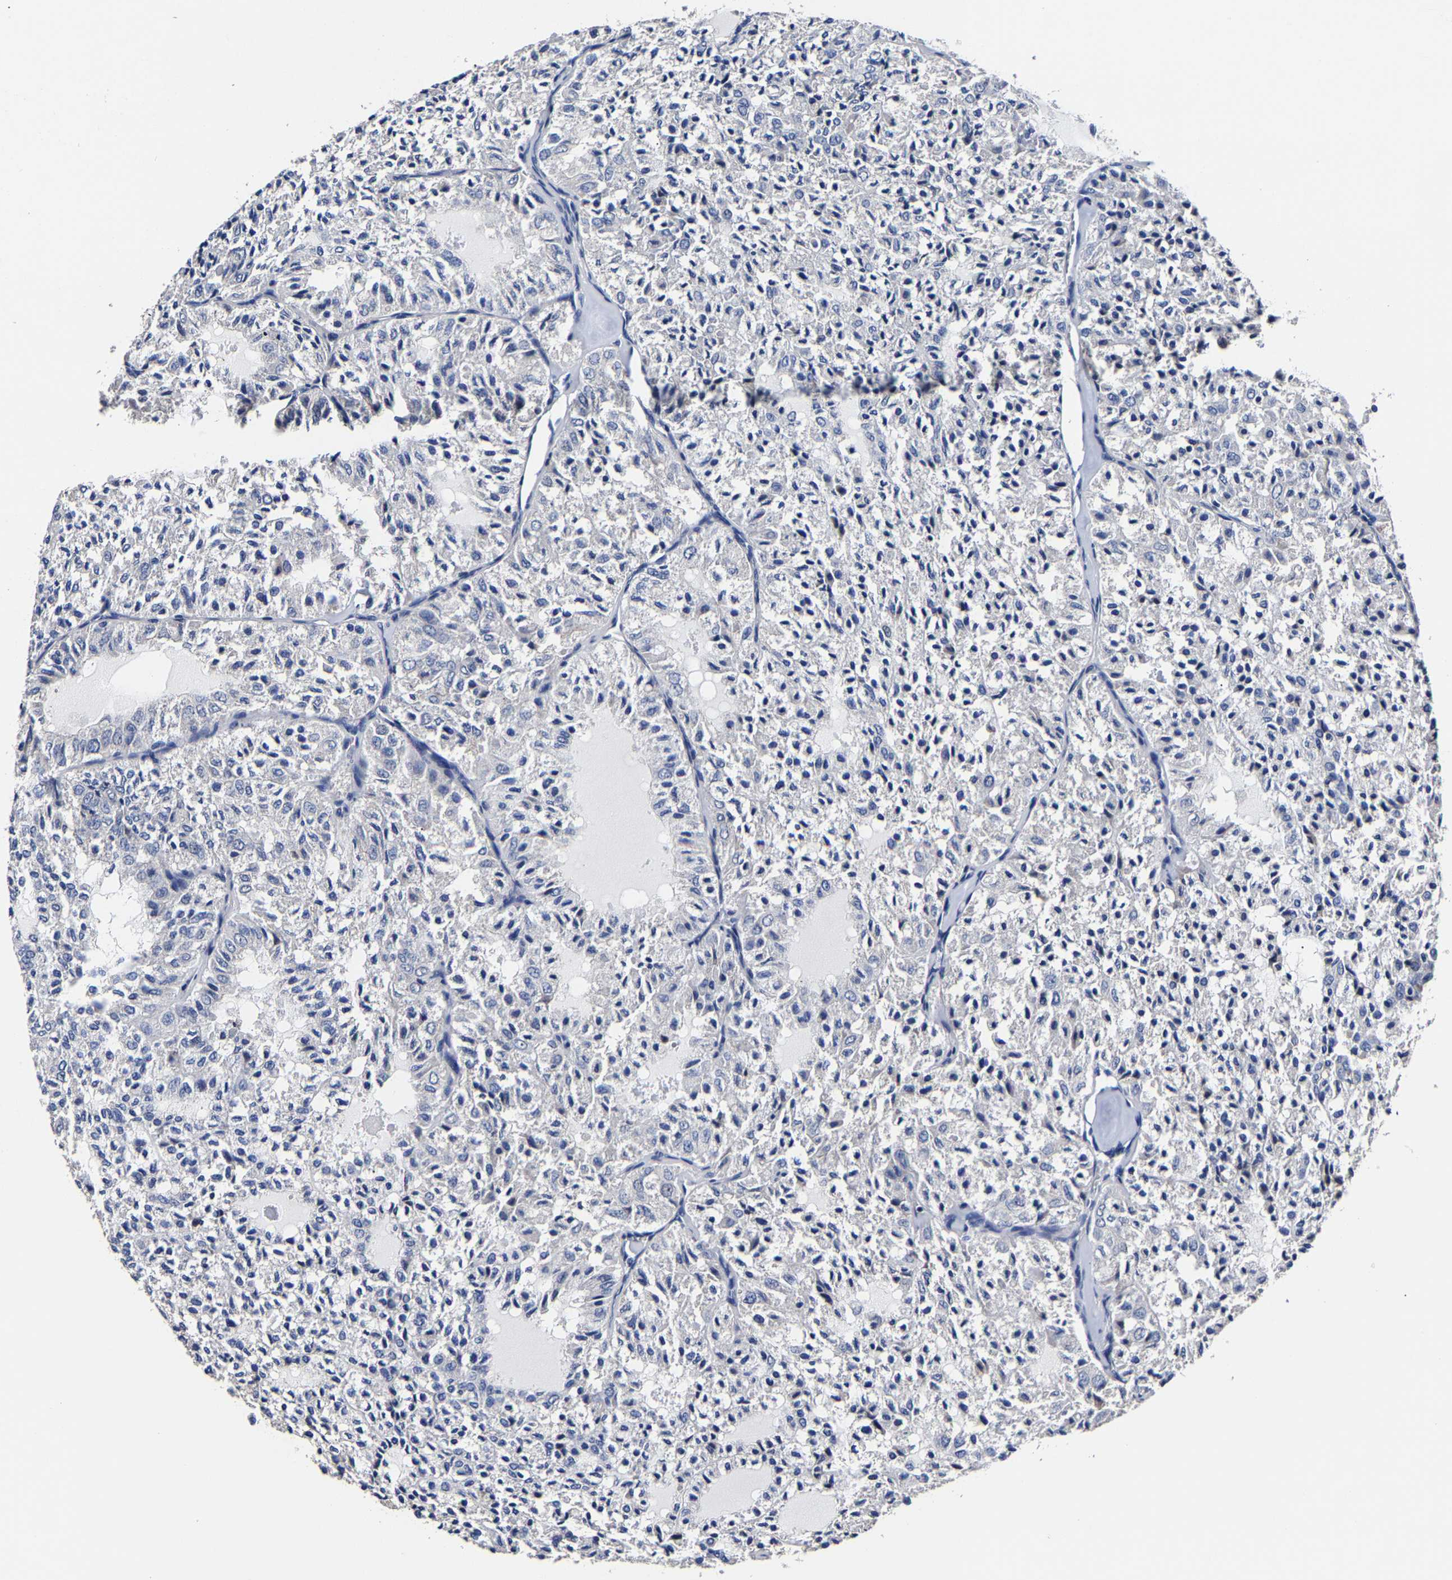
{"staining": {"intensity": "negative", "quantity": "none", "location": "none"}, "tissue": "thyroid cancer", "cell_type": "Tumor cells", "image_type": "cancer", "snomed": [{"axis": "morphology", "description": "Follicular adenoma carcinoma, NOS"}, {"axis": "topography", "description": "Thyroid gland"}], "caption": "Immunohistochemistry image of human follicular adenoma carcinoma (thyroid) stained for a protein (brown), which demonstrates no expression in tumor cells.", "gene": "AKAP4", "patient": {"sex": "male", "age": 75}}